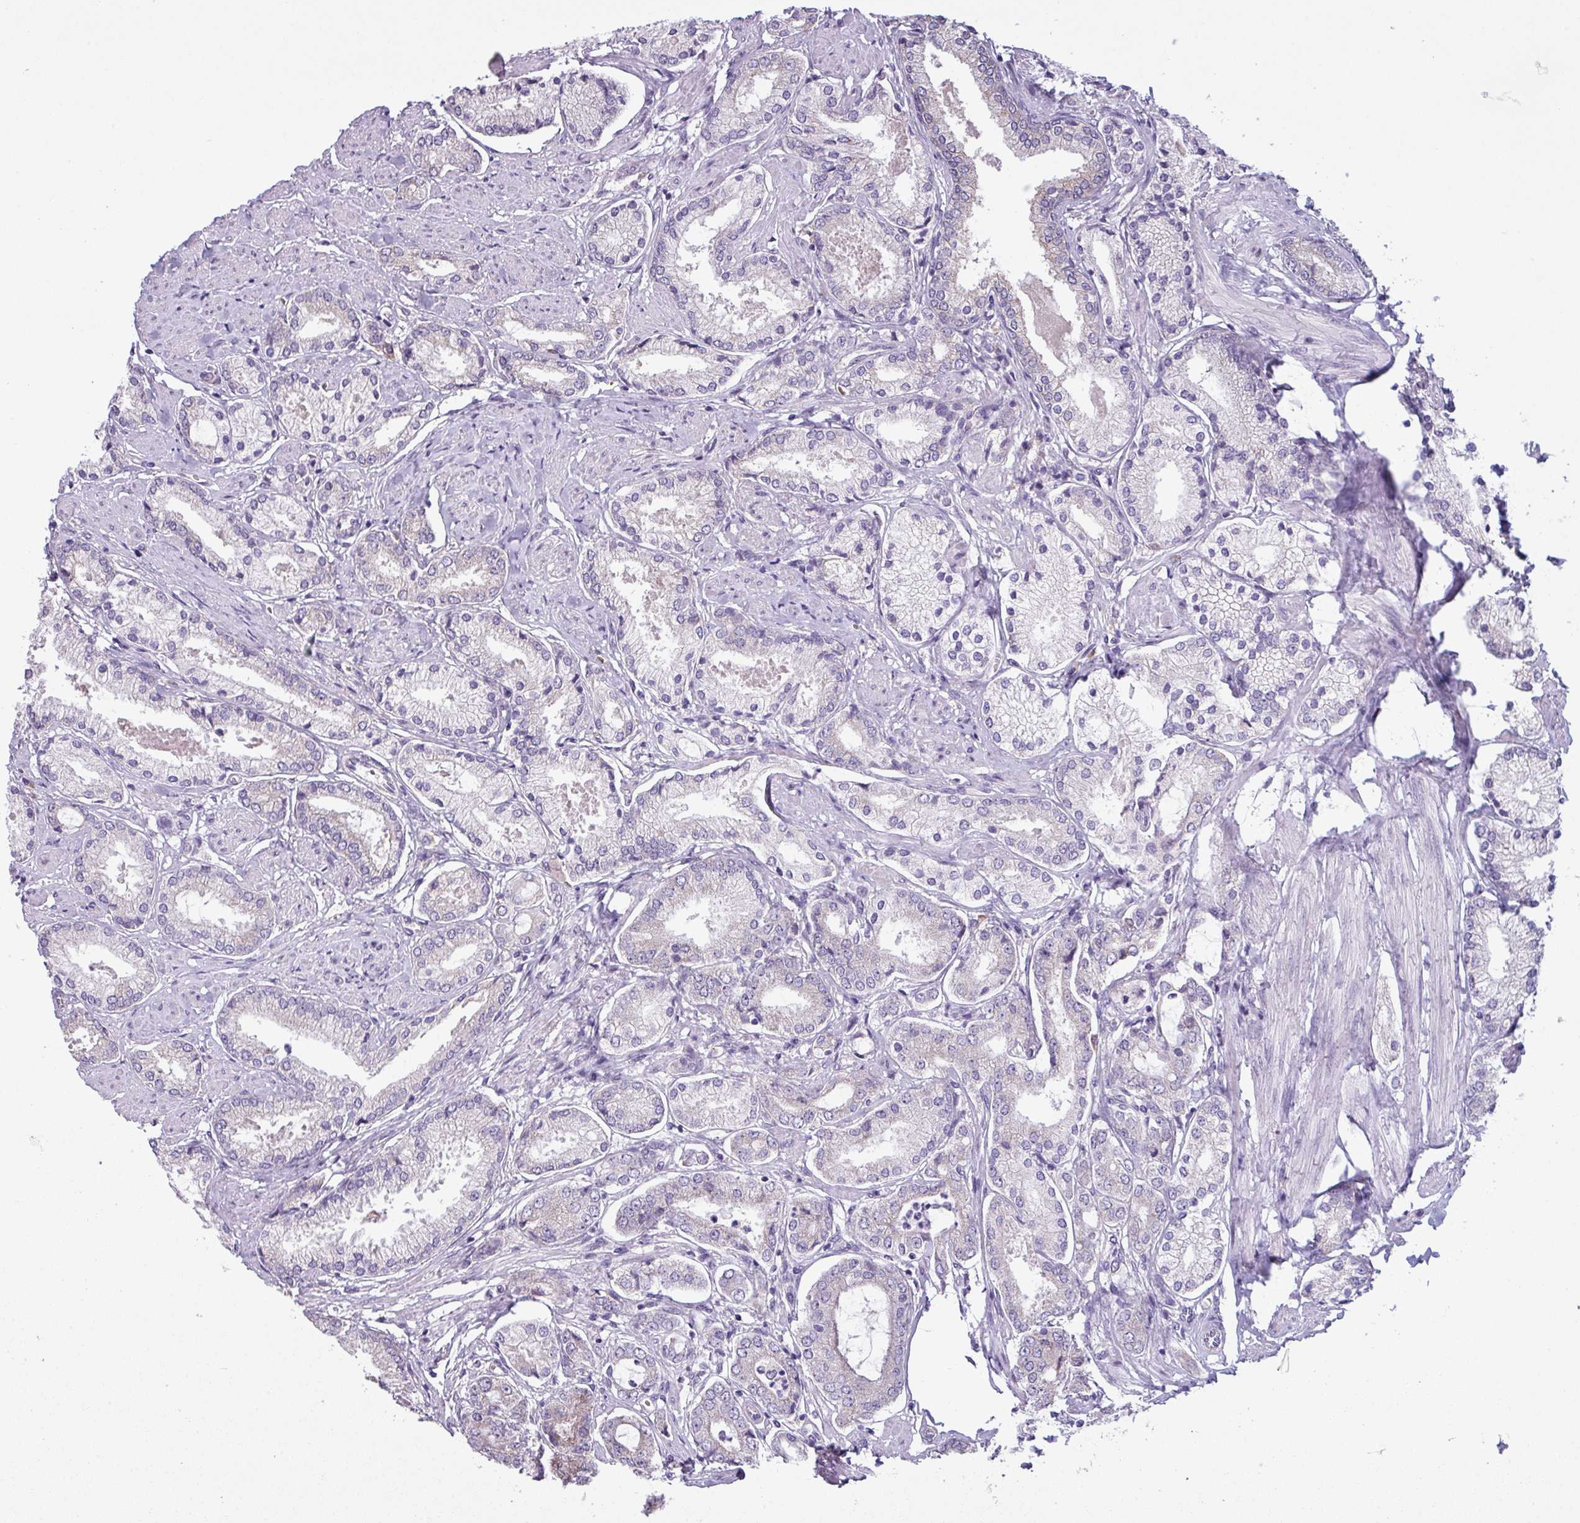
{"staining": {"intensity": "negative", "quantity": "none", "location": "none"}, "tissue": "prostate cancer", "cell_type": "Tumor cells", "image_type": "cancer", "snomed": [{"axis": "morphology", "description": "Adenocarcinoma, High grade"}, {"axis": "topography", "description": "Prostate and seminal vesicle, NOS"}], "caption": "This is an IHC image of human prostate adenocarcinoma (high-grade). There is no expression in tumor cells.", "gene": "C20orf27", "patient": {"sex": "male", "age": 64}}